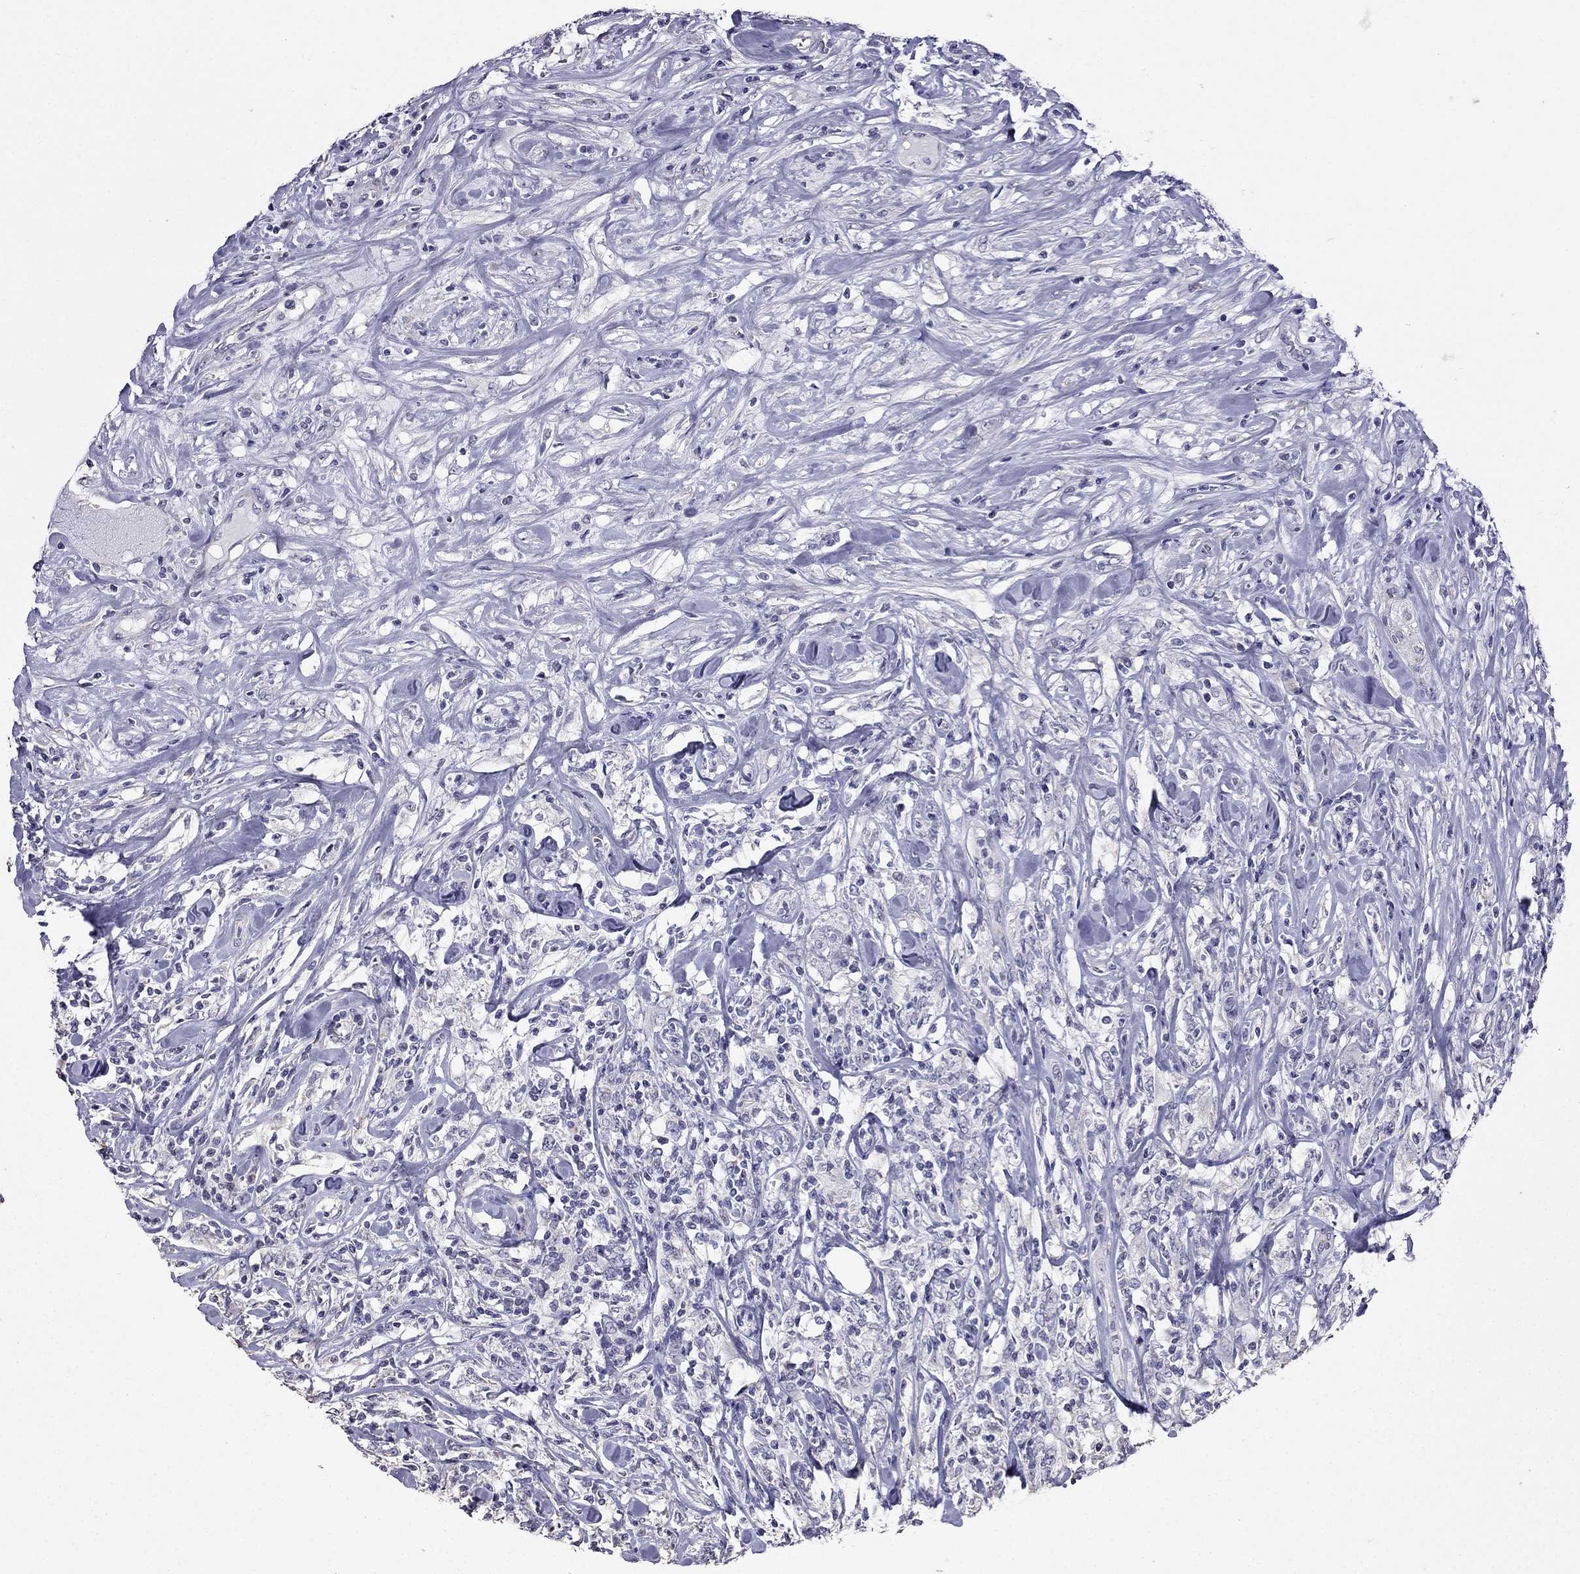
{"staining": {"intensity": "negative", "quantity": "none", "location": "none"}, "tissue": "lymphoma", "cell_type": "Tumor cells", "image_type": "cancer", "snomed": [{"axis": "morphology", "description": "Malignant lymphoma, non-Hodgkin's type, High grade"}, {"axis": "topography", "description": "Lymph node"}], "caption": "Tumor cells are negative for brown protein staining in lymphoma. (Brightfield microscopy of DAB immunohistochemistry at high magnification).", "gene": "AK5", "patient": {"sex": "female", "age": 84}}